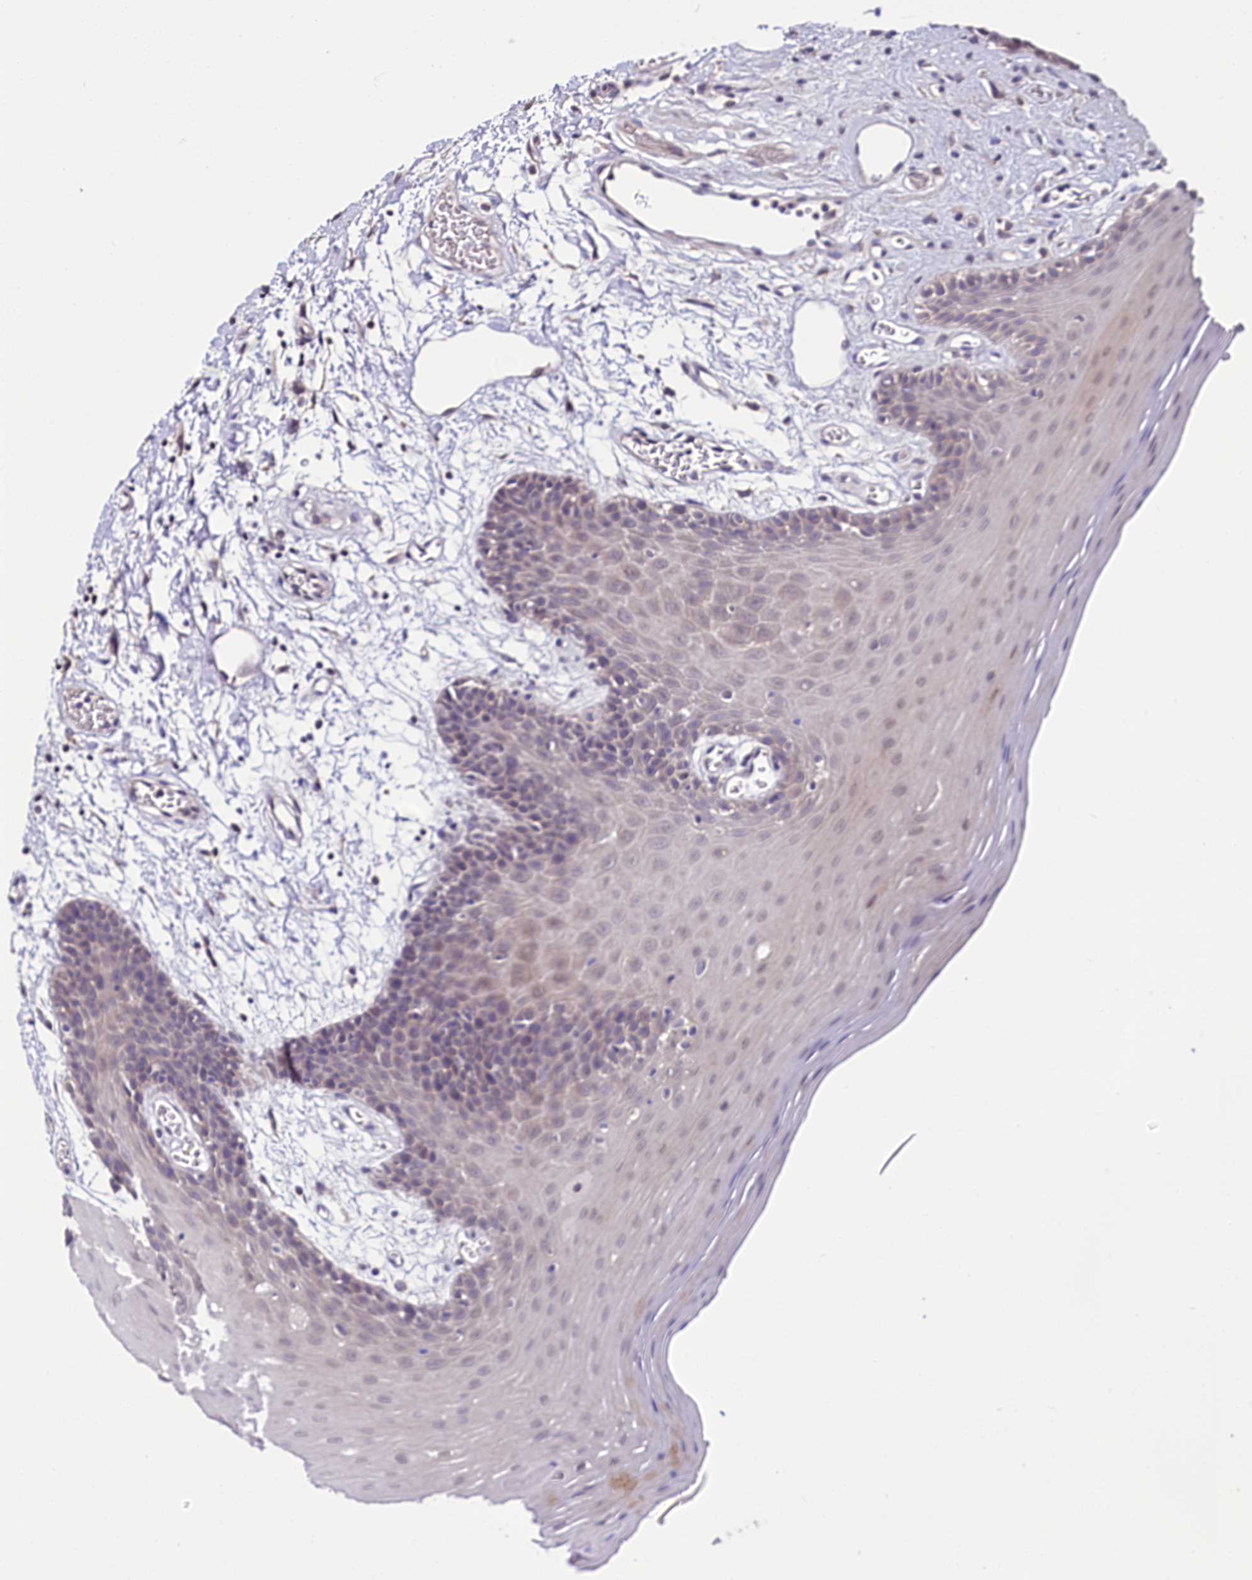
{"staining": {"intensity": "weak", "quantity": "<25%", "location": "nuclear"}, "tissue": "oral mucosa", "cell_type": "Squamous epithelial cells", "image_type": "normal", "snomed": [{"axis": "morphology", "description": "Normal tissue, NOS"}, {"axis": "topography", "description": "Skeletal muscle"}, {"axis": "topography", "description": "Oral tissue"}, {"axis": "topography", "description": "Salivary gland"}, {"axis": "topography", "description": "Peripheral nerve tissue"}], "caption": "Oral mucosa was stained to show a protein in brown. There is no significant positivity in squamous epithelial cells. Brightfield microscopy of IHC stained with DAB (3,3'-diaminobenzidine) (brown) and hematoxylin (blue), captured at high magnification.", "gene": "UBE3A", "patient": {"sex": "male", "age": 54}}